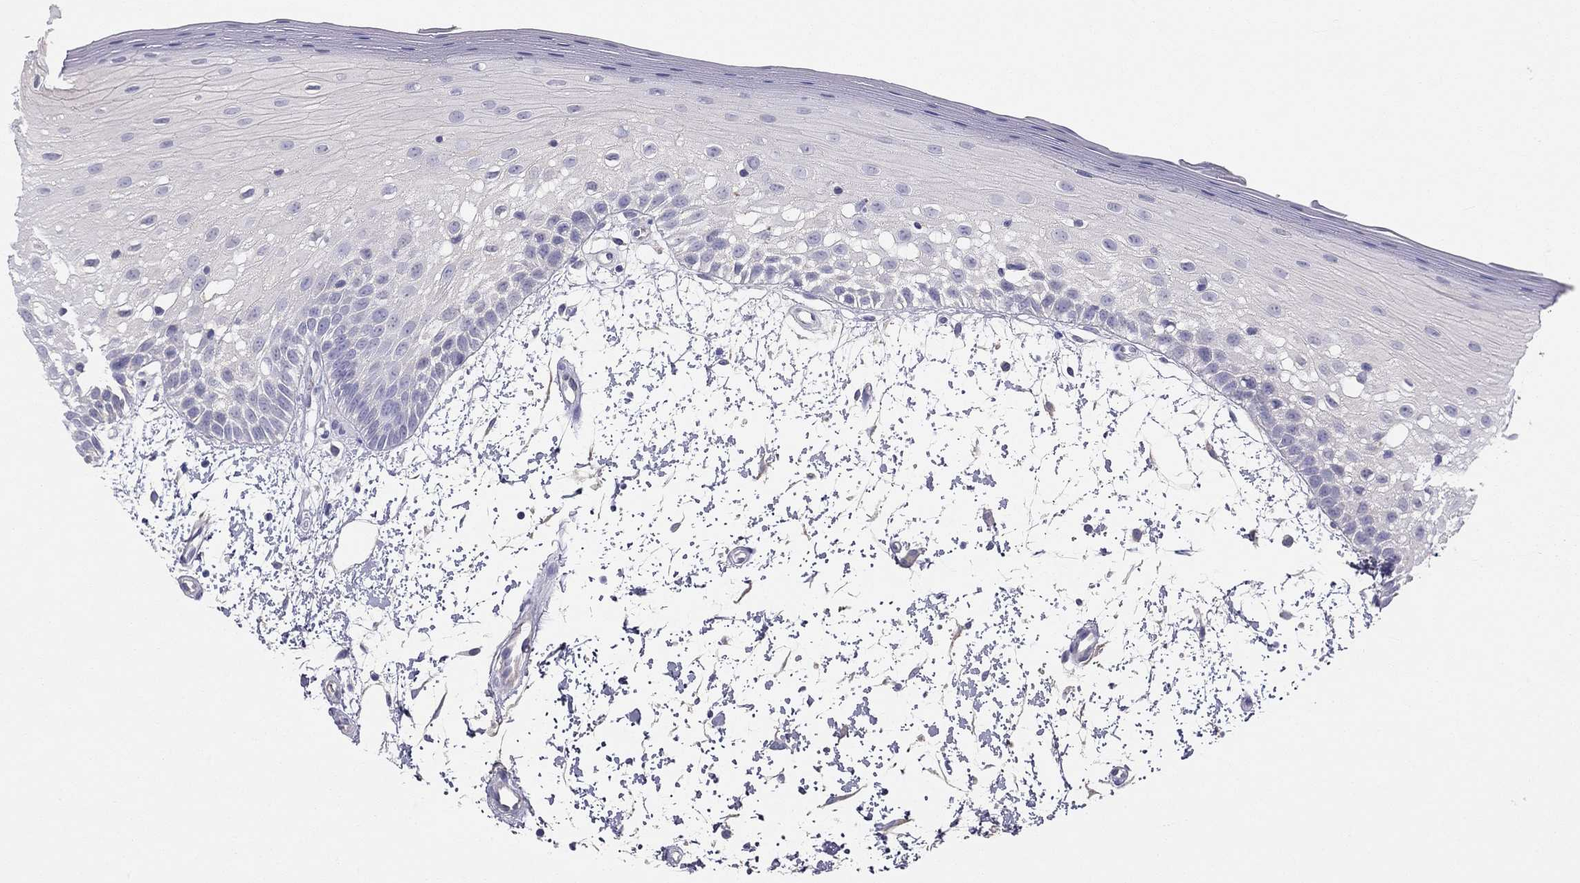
{"staining": {"intensity": "negative", "quantity": "none", "location": "none"}, "tissue": "oral mucosa", "cell_type": "Squamous epithelial cells", "image_type": "normal", "snomed": [{"axis": "morphology", "description": "Normal tissue, NOS"}, {"axis": "morphology", "description": "Squamous cell carcinoma, NOS"}, {"axis": "topography", "description": "Oral tissue"}, {"axis": "topography", "description": "Head-Neck"}], "caption": "Immunohistochemical staining of benign human oral mucosa shows no significant expression in squamous epithelial cells.", "gene": "RHCE", "patient": {"sex": "female", "age": 75}}